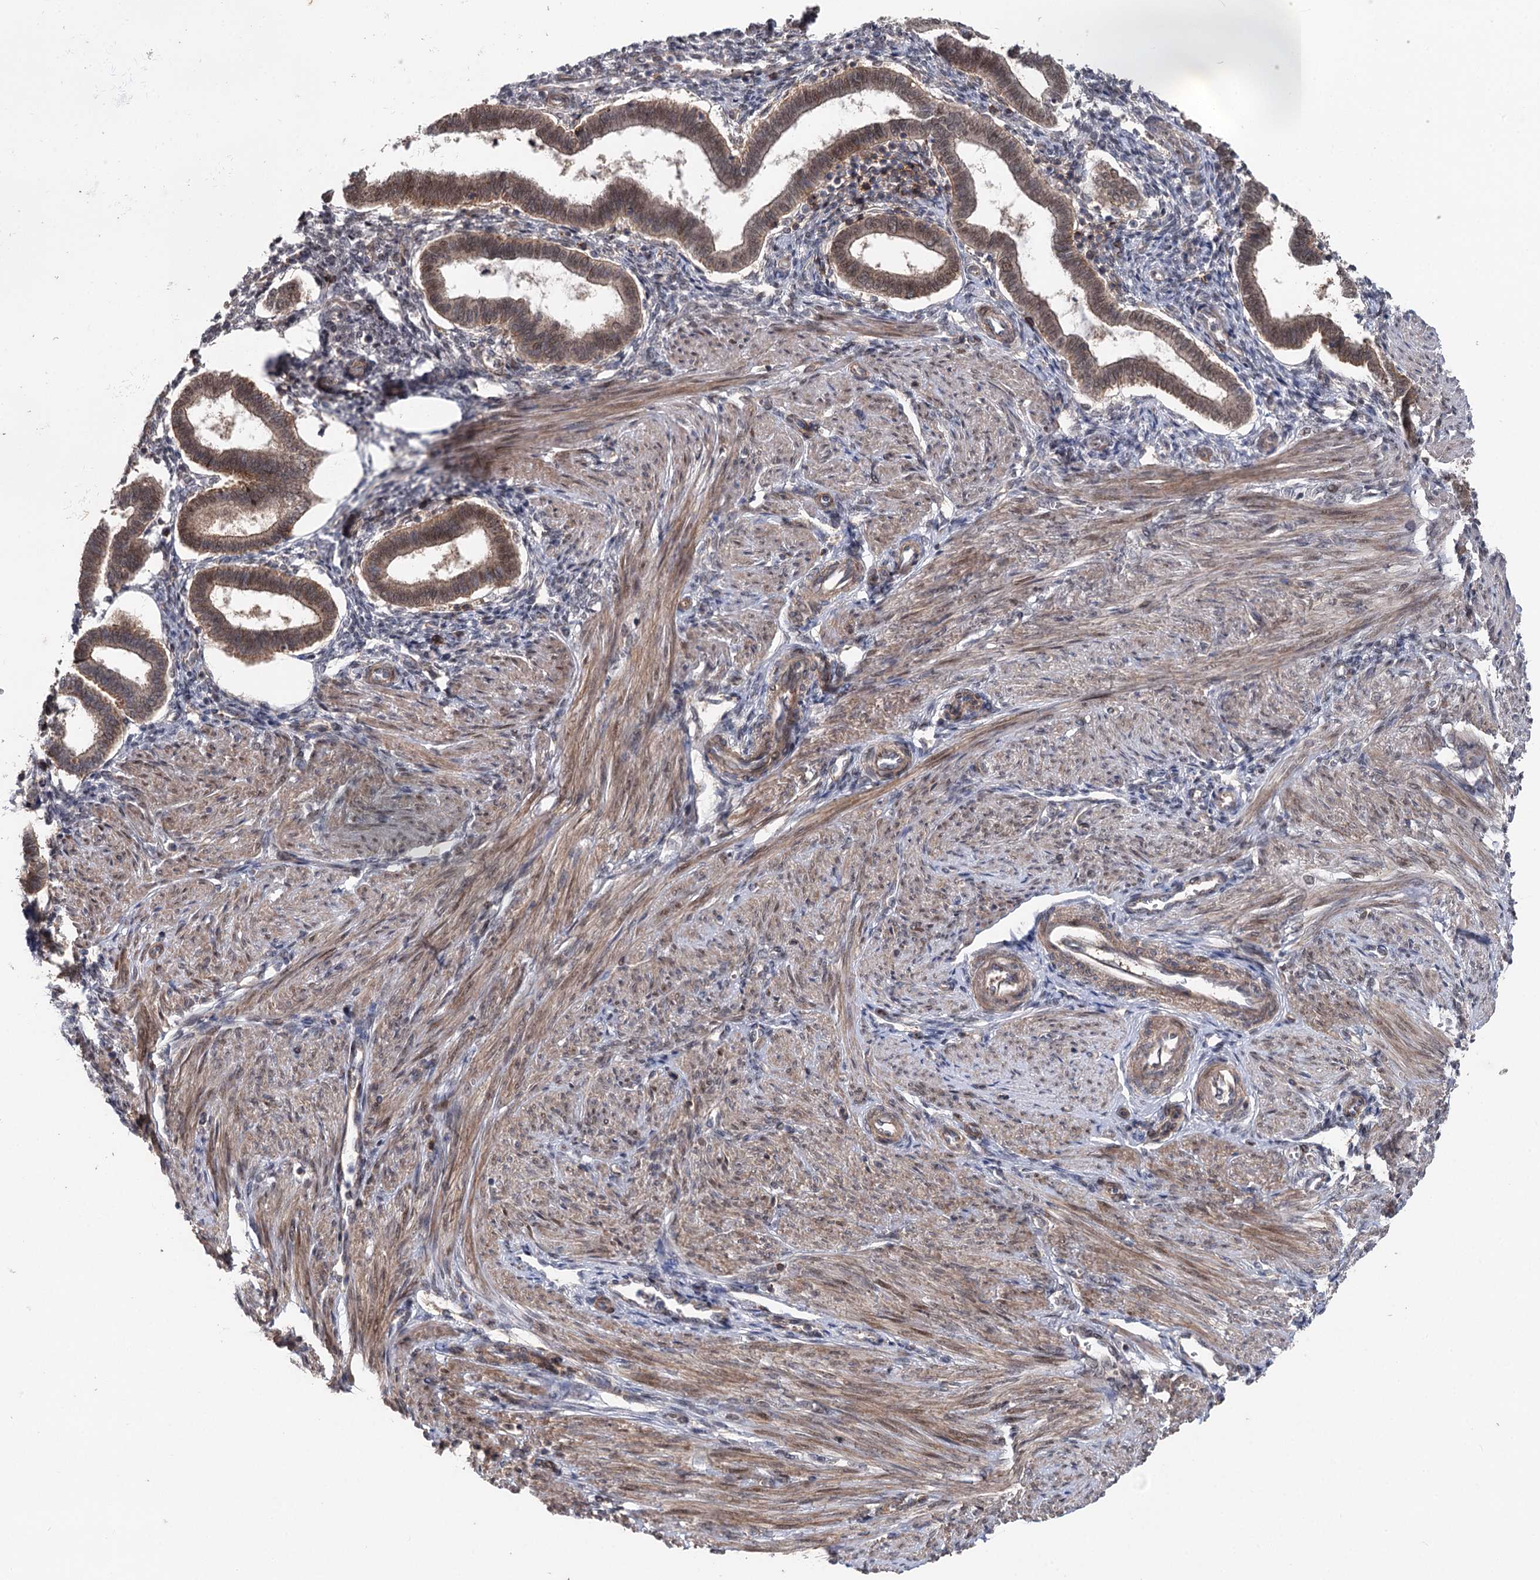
{"staining": {"intensity": "moderate", "quantity": "<25%", "location": "cytoplasmic/membranous,nuclear"}, "tissue": "endometrium", "cell_type": "Cells in endometrial stroma", "image_type": "normal", "snomed": [{"axis": "morphology", "description": "Normal tissue, NOS"}, {"axis": "topography", "description": "Endometrium"}], "caption": "Immunohistochemical staining of unremarkable human endometrium shows low levels of moderate cytoplasmic/membranous,nuclear expression in about <25% of cells in endometrial stroma. The staining was performed using DAB, with brown indicating positive protein expression. Nuclei are stained blue with hematoxylin.", "gene": "STX6", "patient": {"sex": "female", "age": 24}}